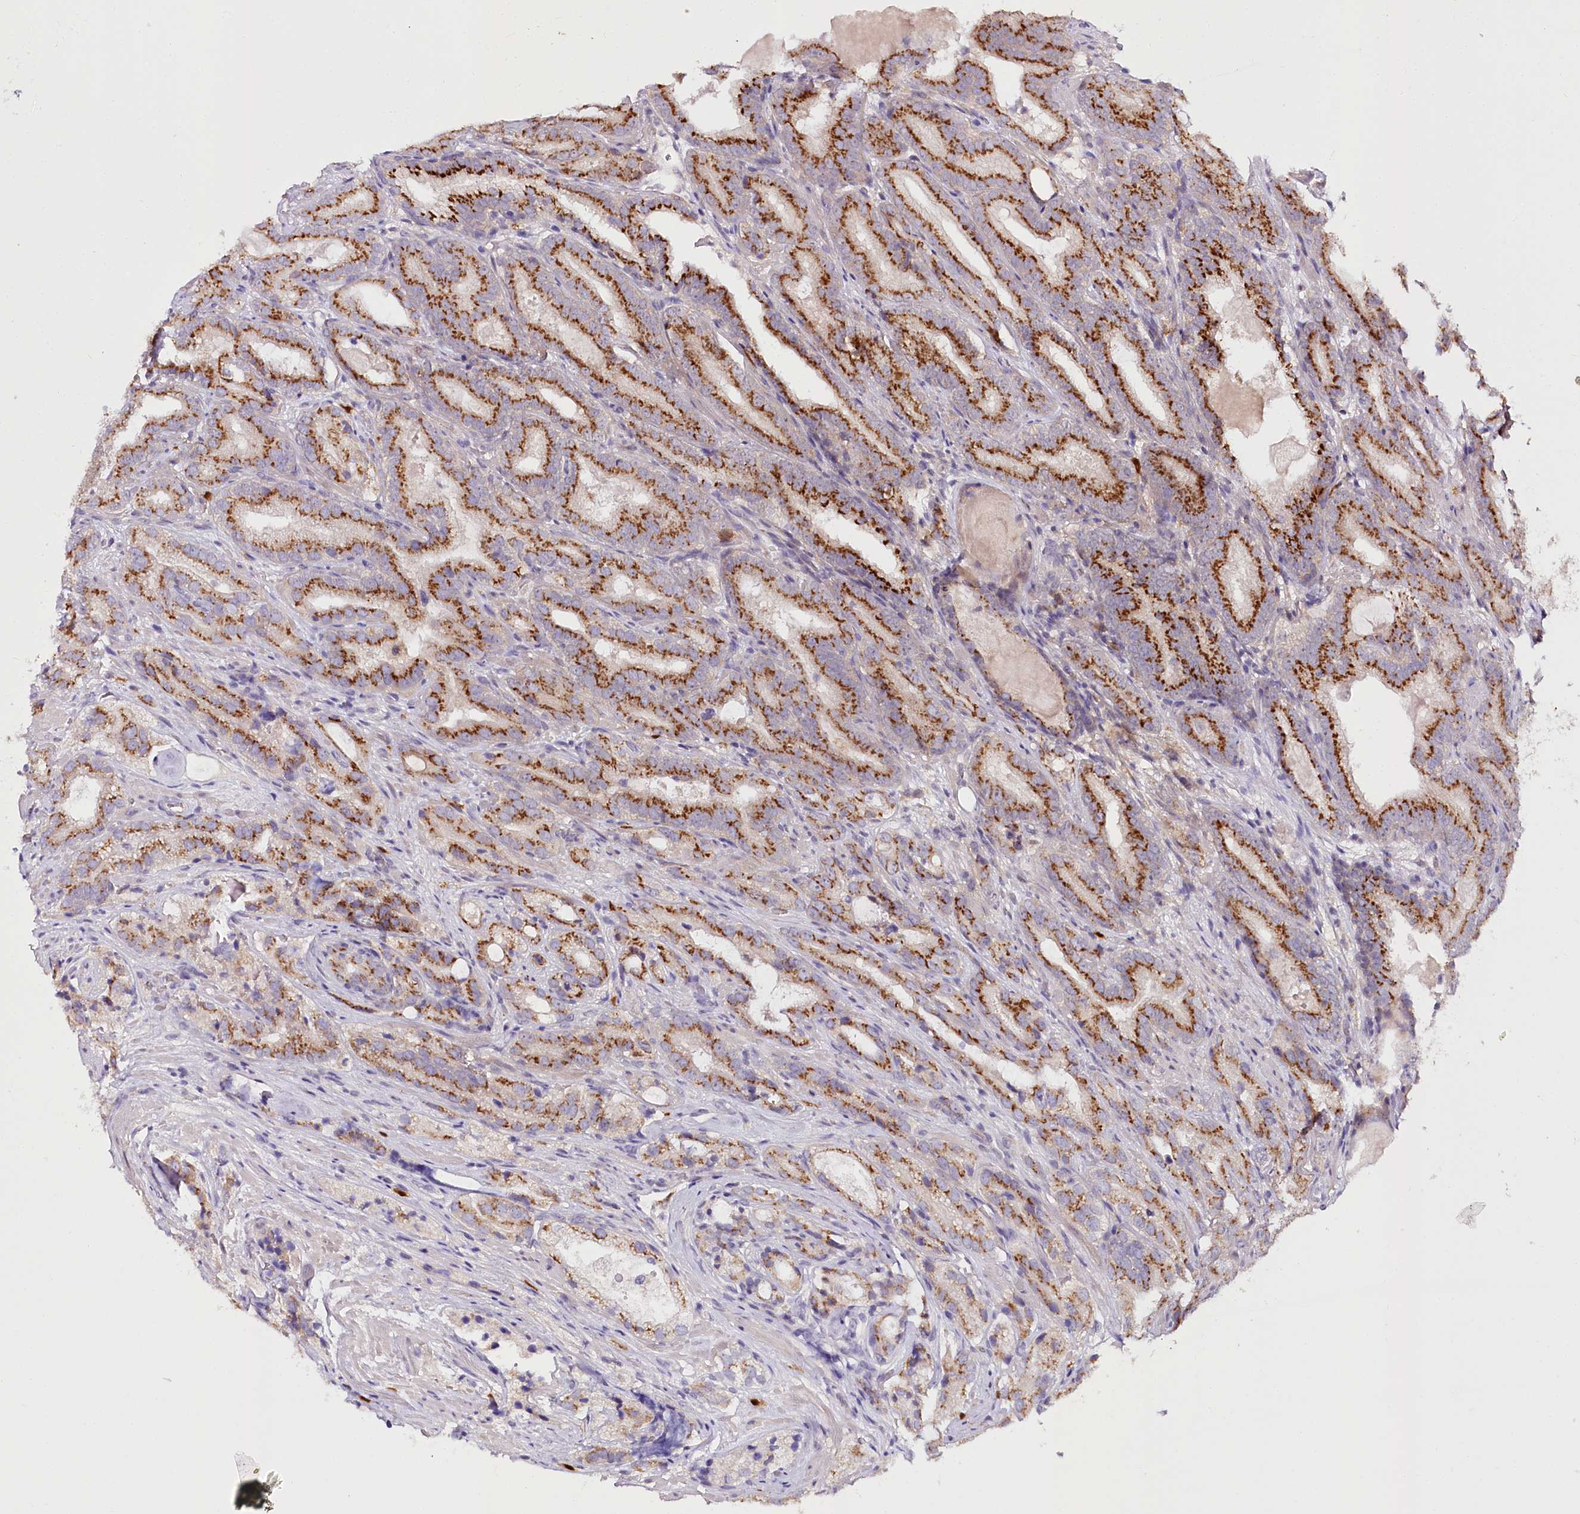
{"staining": {"intensity": "strong", "quantity": ">75%", "location": "cytoplasmic/membranous"}, "tissue": "prostate cancer", "cell_type": "Tumor cells", "image_type": "cancer", "snomed": [{"axis": "morphology", "description": "Adenocarcinoma, High grade"}, {"axis": "topography", "description": "Prostate"}], "caption": "High-magnification brightfield microscopy of adenocarcinoma (high-grade) (prostate) stained with DAB (3,3'-diaminobenzidine) (brown) and counterstained with hematoxylin (blue). tumor cells exhibit strong cytoplasmic/membranous staining is seen in approximately>75% of cells.", "gene": "VWA5A", "patient": {"sex": "male", "age": 57}}